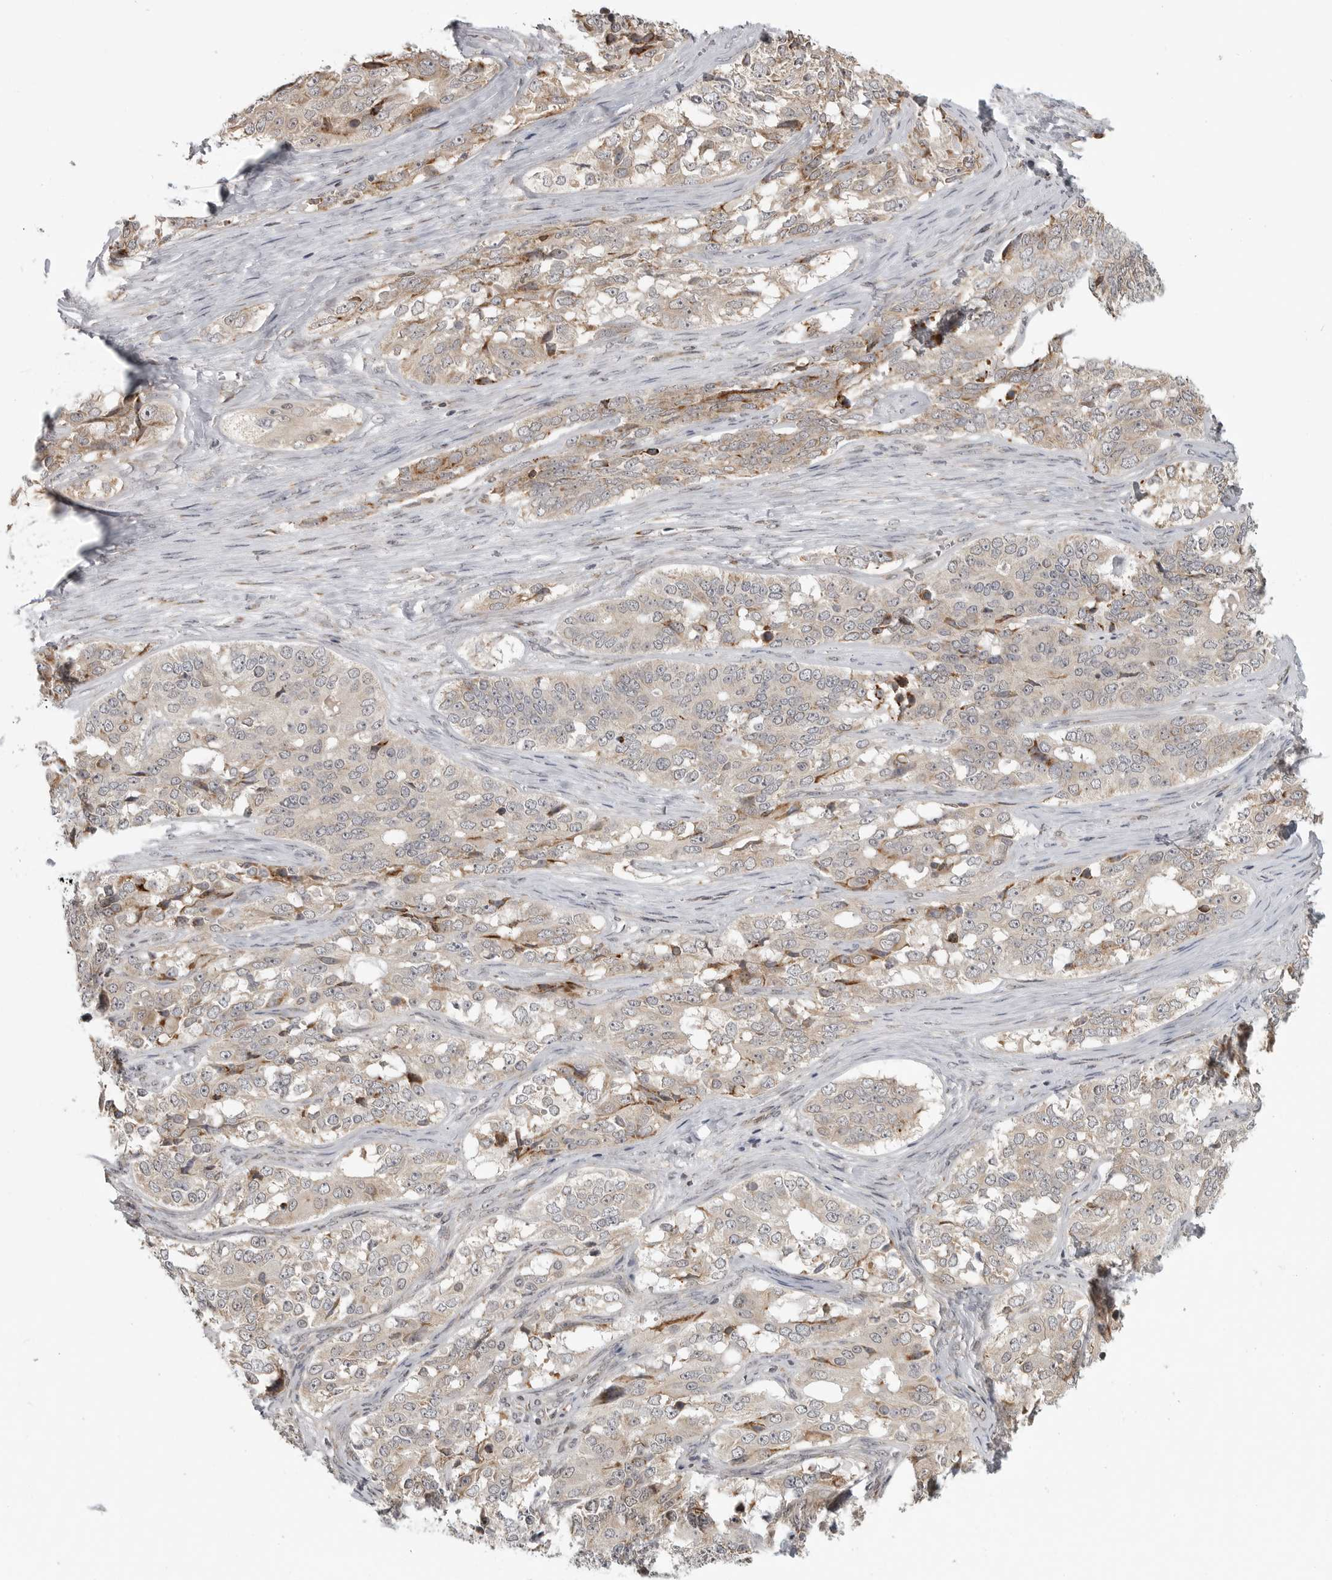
{"staining": {"intensity": "moderate", "quantity": "<25%", "location": "cytoplasmic/membranous"}, "tissue": "ovarian cancer", "cell_type": "Tumor cells", "image_type": "cancer", "snomed": [{"axis": "morphology", "description": "Carcinoma, endometroid"}, {"axis": "topography", "description": "Ovary"}], "caption": "Brown immunohistochemical staining in human ovarian cancer displays moderate cytoplasmic/membranous staining in about <25% of tumor cells. (DAB (3,3'-diaminobenzidine) IHC with brightfield microscopy, high magnification).", "gene": "CEP295NL", "patient": {"sex": "female", "age": 51}}